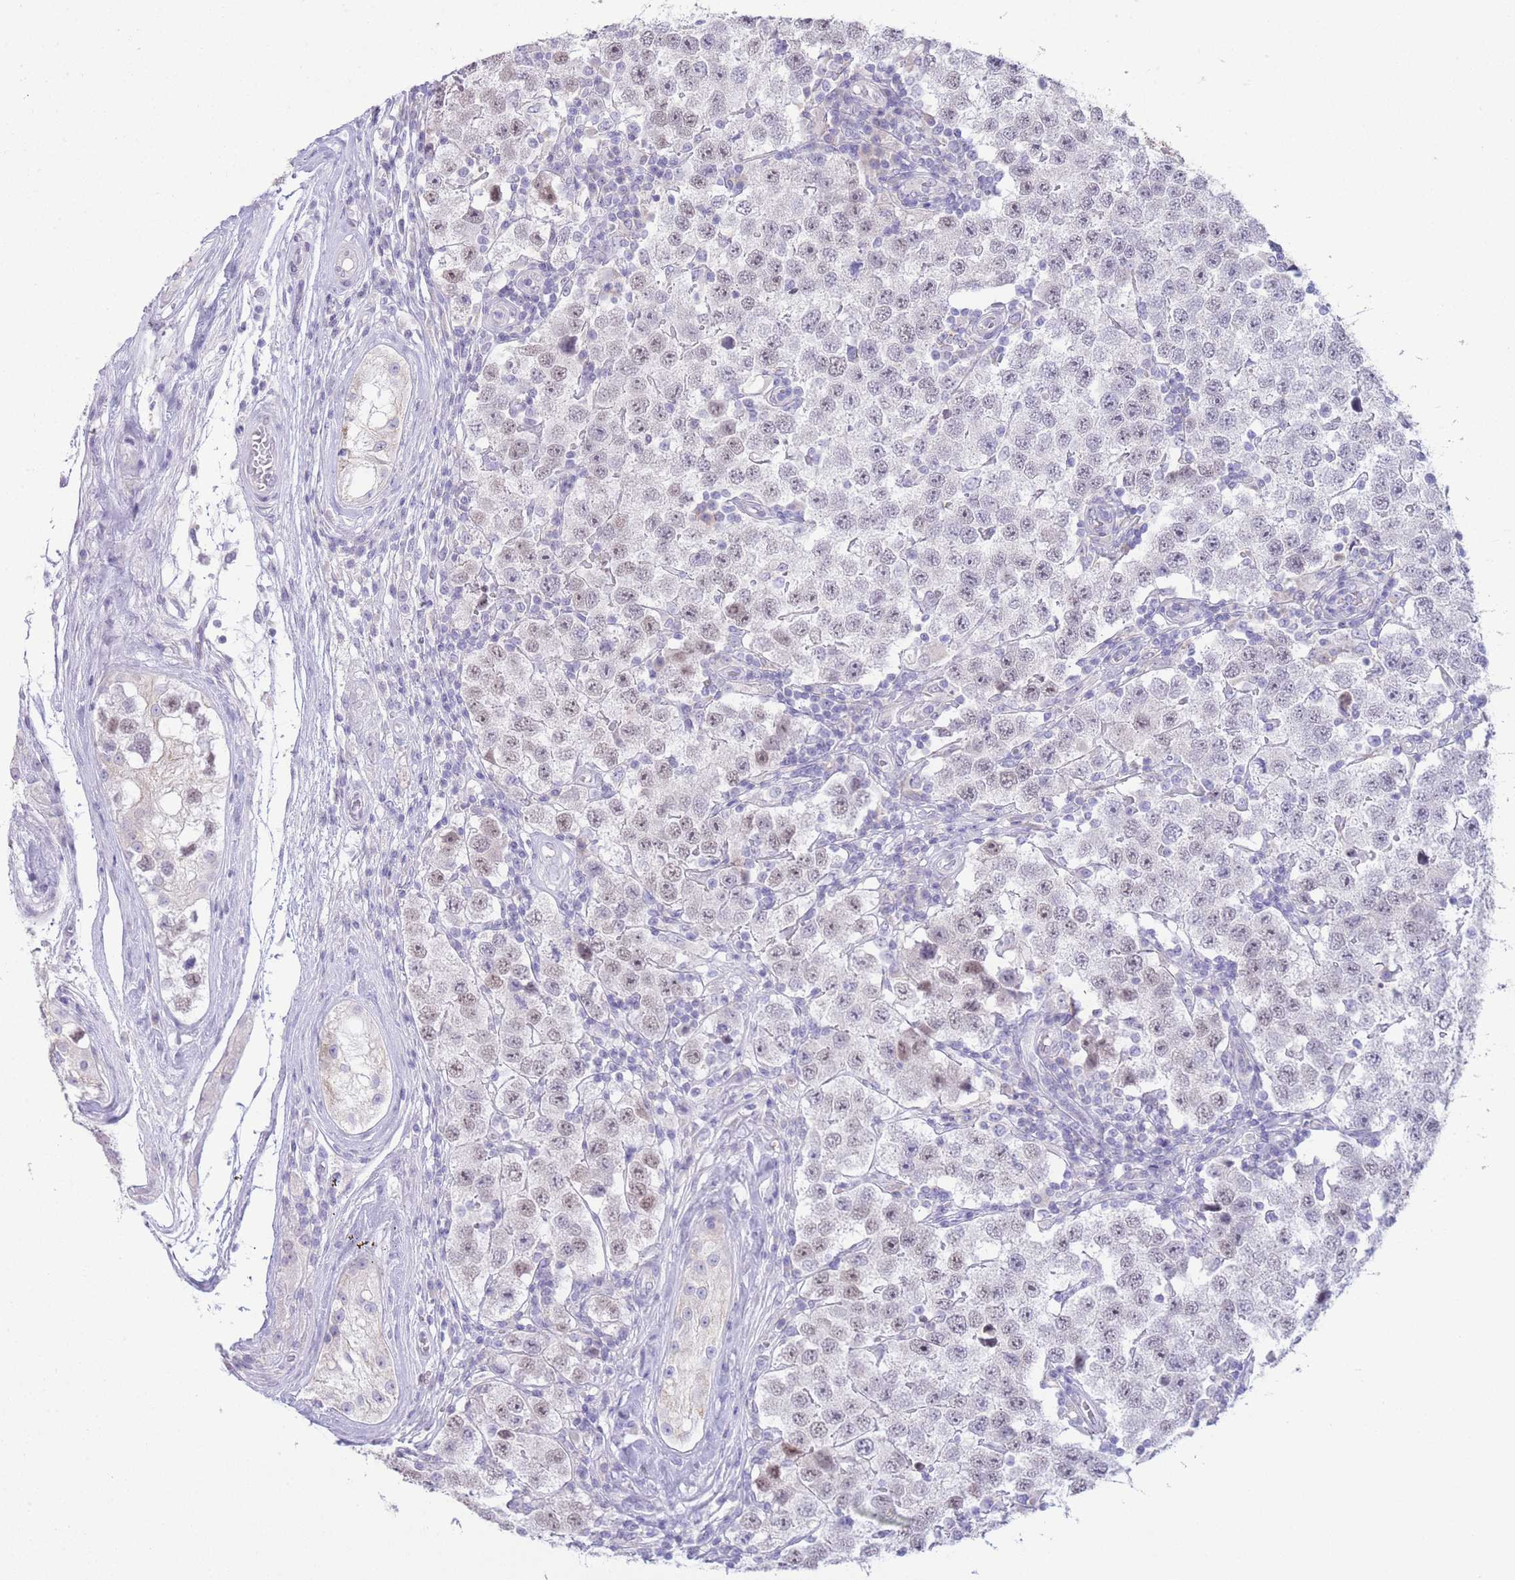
{"staining": {"intensity": "weak", "quantity": "<25%", "location": "nuclear"}, "tissue": "testis cancer", "cell_type": "Tumor cells", "image_type": "cancer", "snomed": [{"axis": "morphology", "description": "Seminoma, NOS"}, {"axis": "topography", "description": "Testis"}], "caption": "Immunohistochemistry (IHC) of human testis cancer exhibits no positivity in tumor cells.", "gene": "LCLAT1", "patient": {"sex": "male", "age": 34}}